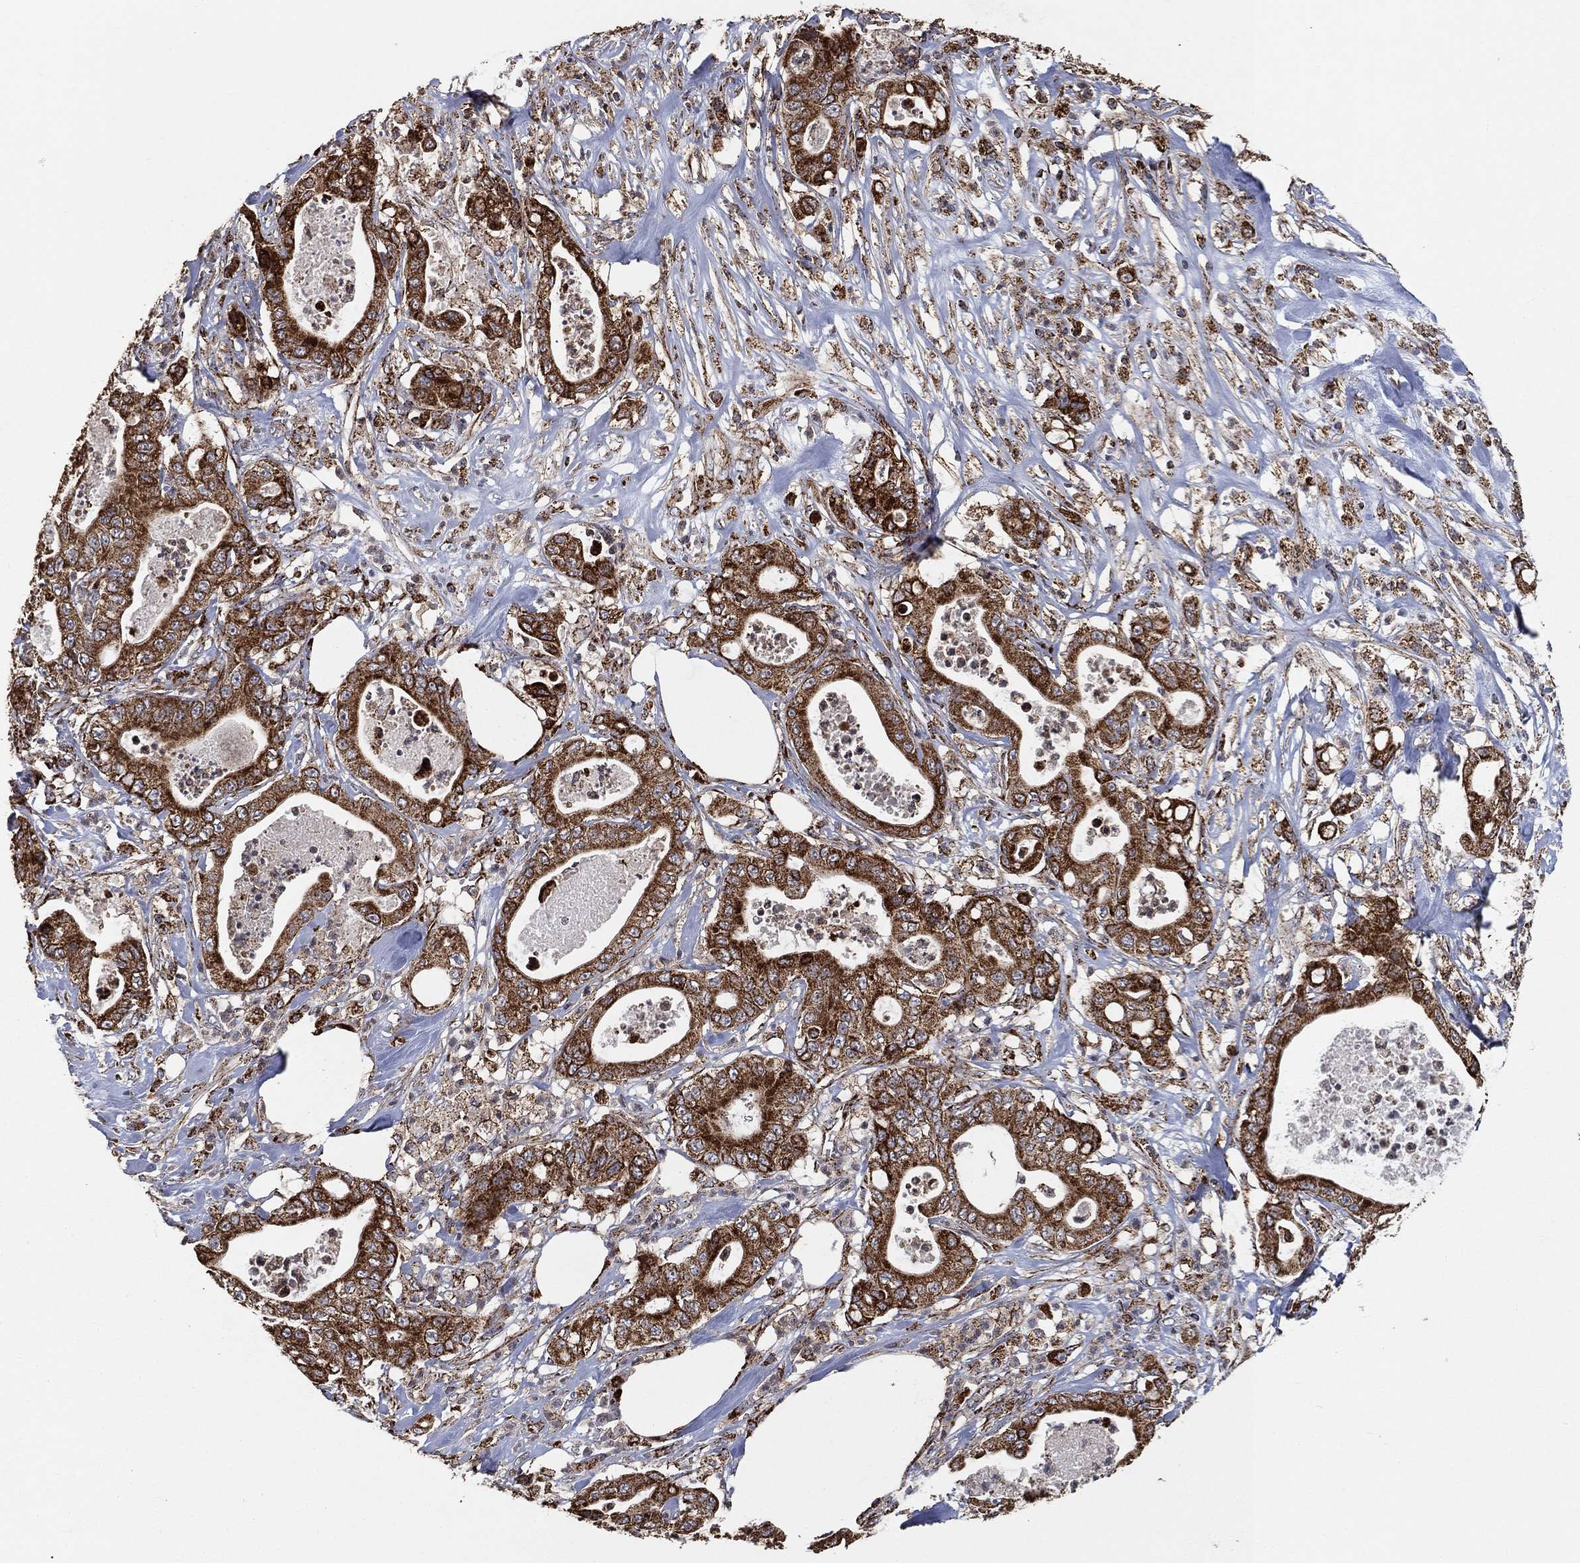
{"staining": {"intensity": "strong", "quantity": ">75%", "location": "cytoplasmic/membranous"}, "tissue": "pancreatic cancer", "cell_type": "Tumor cells", "image_type": "cancer", "snomed": [{"axis": "morphology", "description": "Adenocarcinoma, NOS"}, {"axis": "topography", "description": "Pancreas"}], "caption": "Immunohistochemical staining of human pancreatic adenocarcinoma demonstrates strong cytoplasmic/membranous protein positivity in approximately >75% of tumor cells.", "gene": "SLC38A7", "patient": {"sex": "male", "age": 71}}